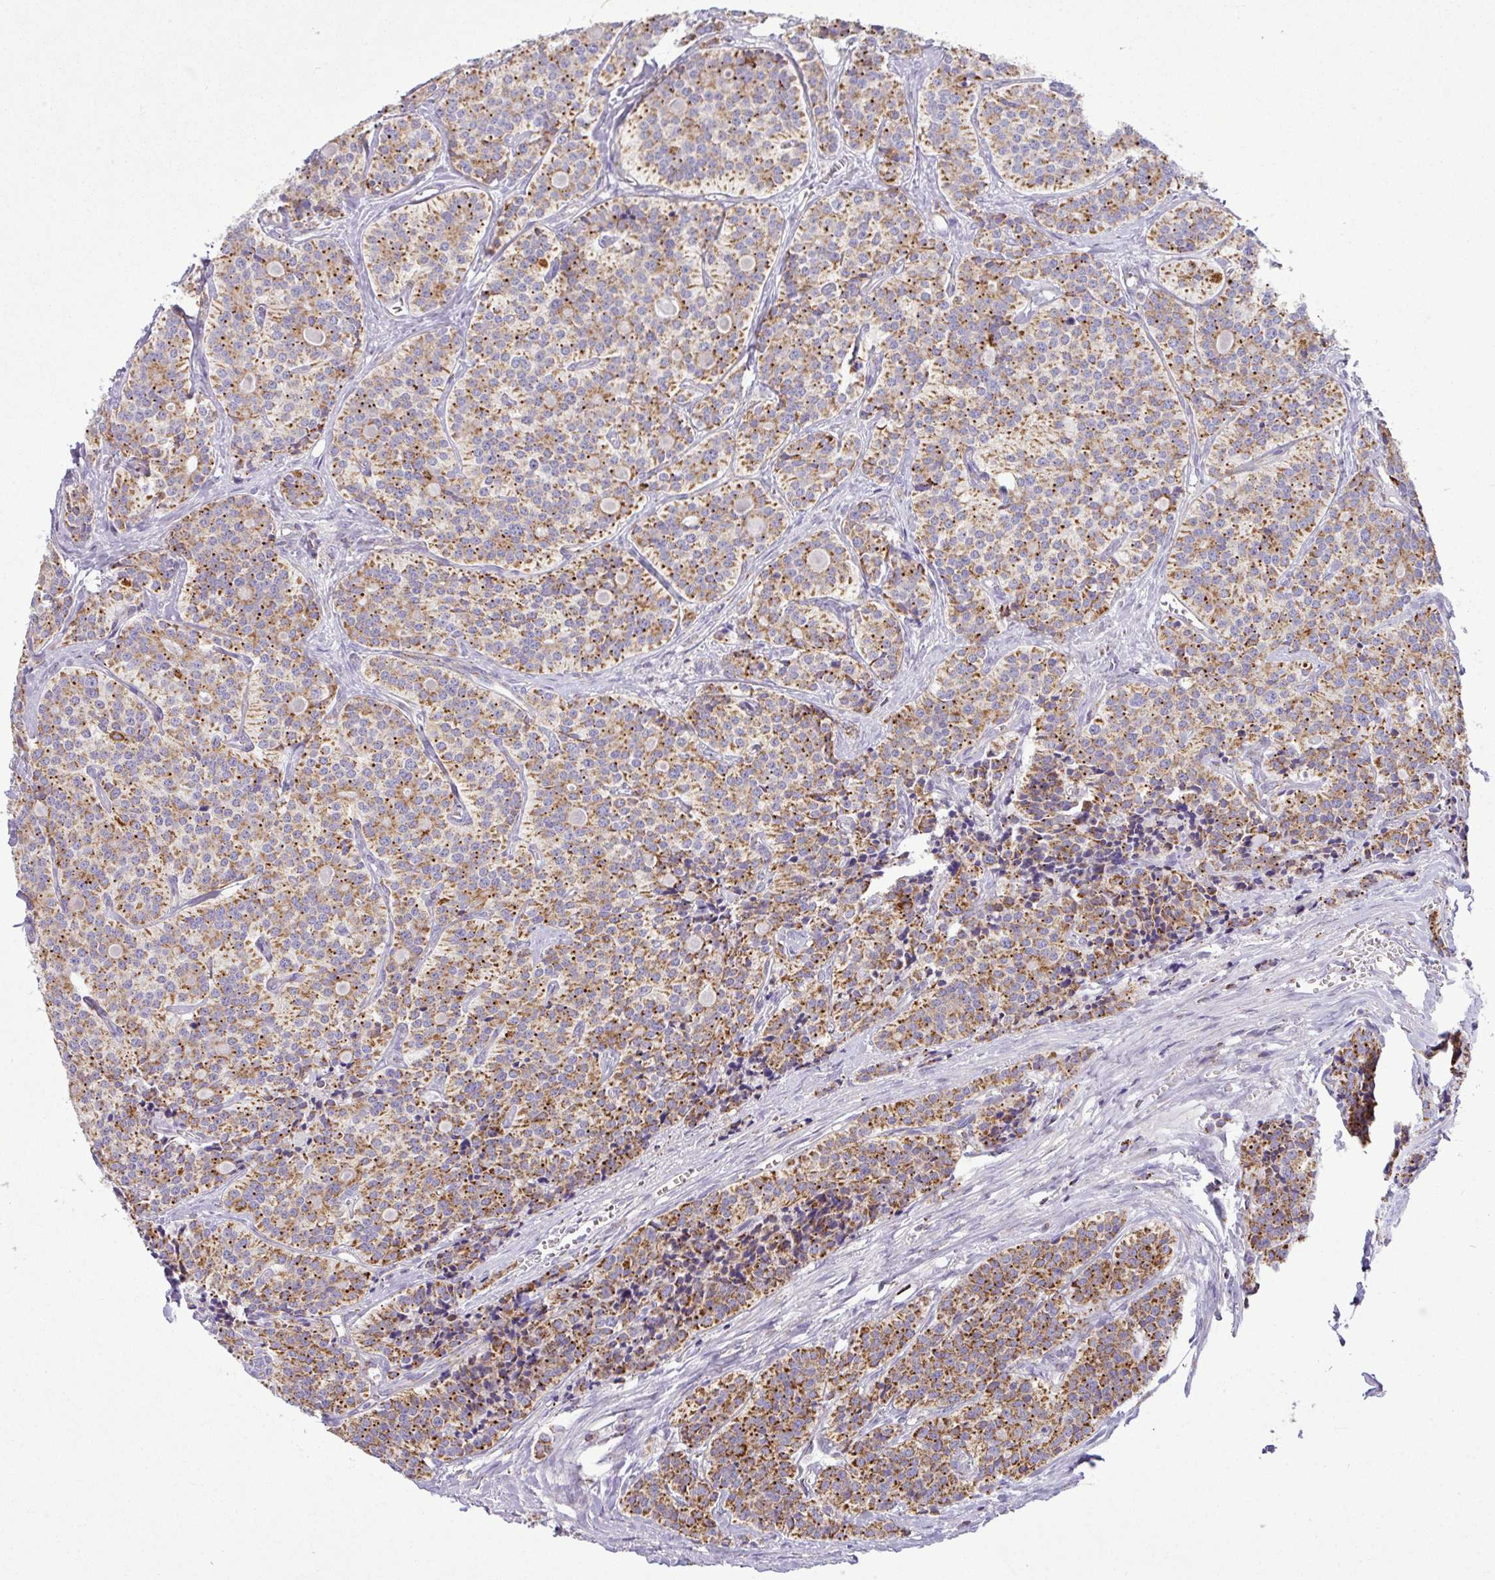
{"staining": {"intensity": "strong", "quantity": "25%-75%", "location": "cytoplasmic/membranous"}, "tissue": "carcinoid", "cell_type": "Tumor cells", "image_type": "cancer", "snomed": [{"axis": "morphology", "description": "Carcinoid, malignant, NOS"}, {"axis": "topography", "description": "Small intestine"}], "caption": "Protein expression by immunohistochemistry displays strong cytoplasmic/membranous positivity in approximately 25%-75% of tumor cells in carcinoid.", "gene": "ZNF81", "patient": {"sex": "male", "age": 63}}